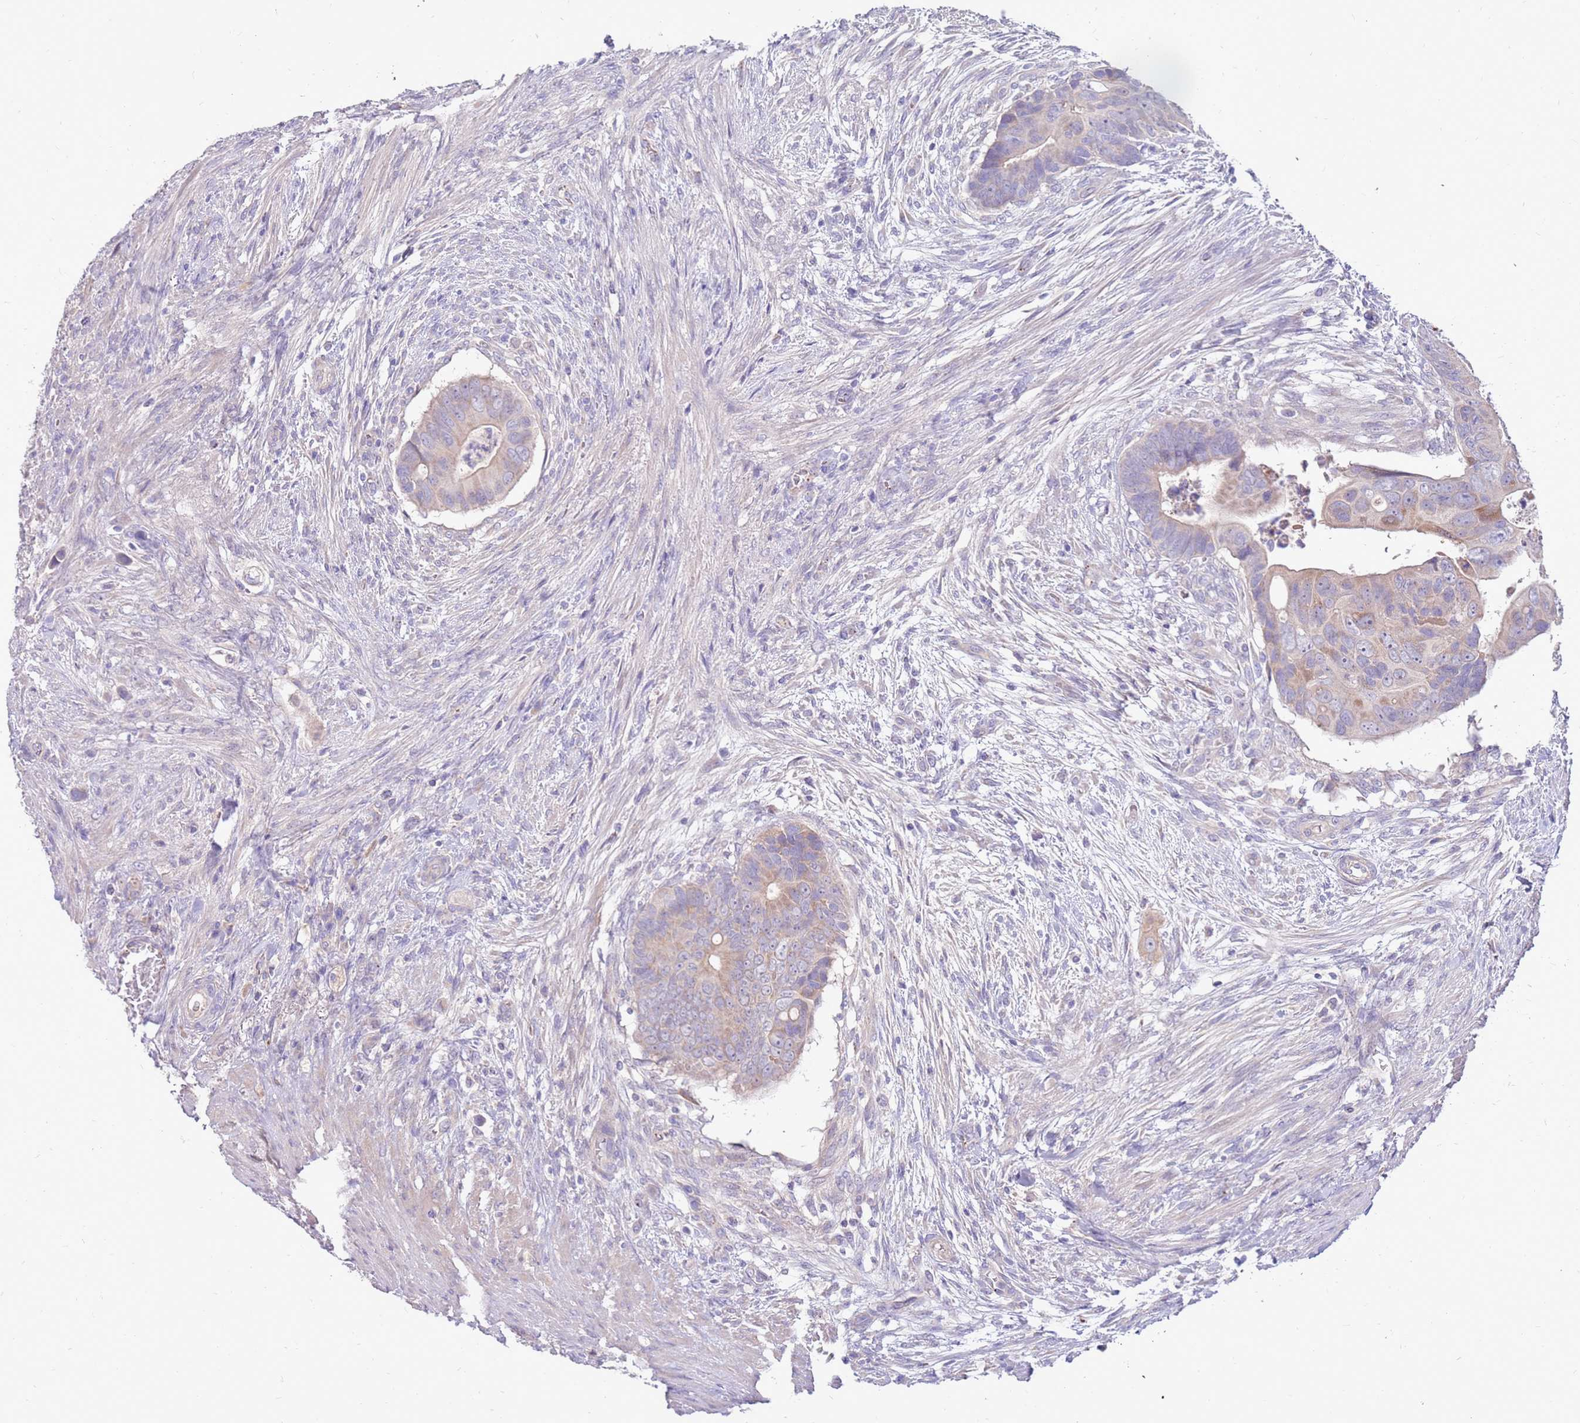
{"staining": {"intensity": "weak", "quantity": "<25%", "location": "cytoplasmic/membranous"}, "tissue": "colorectal cancer", "cell_type": "Tumor cells", "image_type": "cancer", "snomed": [{"axis": "morphology", "description": "Adenocarcinoma, NOS"}, {"axis": "topography", "description": "Rectum"}], "caption": "The immunohistochemistry (IHC) image has no significant positivity in tumor cells of colorectal adenocarcinoma tissue.", "gene": "SLC44A4", "patient": {"sex": "female", "age": 78}}